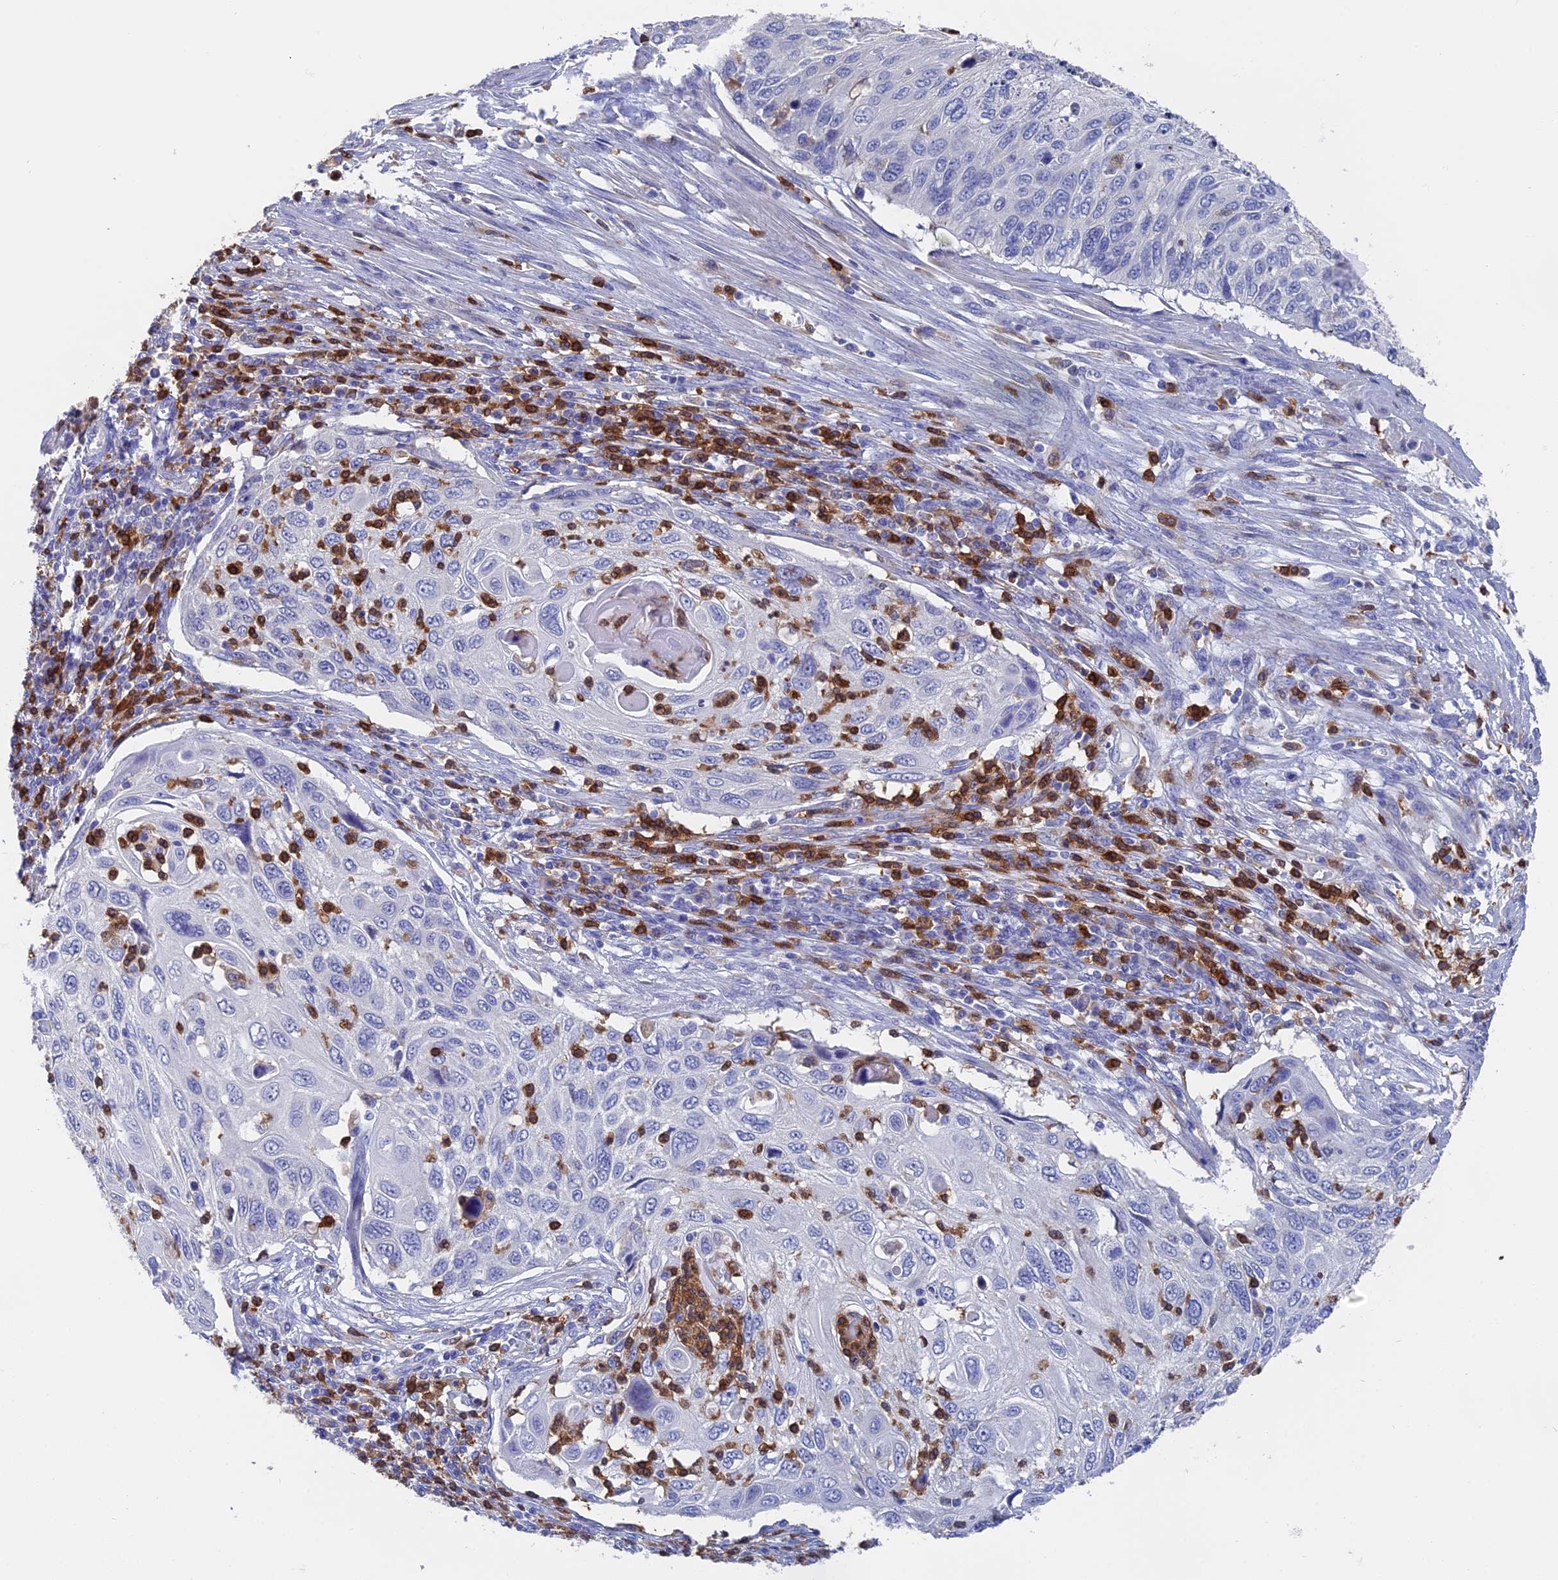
{"staining": {"intensity": "negative", "quantity": "none", "location": "none"}, "tissue": "cervical cancer", "cell_type": "Tumor cells", "image_type": "cancer", "snomed": [{"axis": "morphology", "description": "Squamous cell carcinoma, NOS"}, {"axis": "topography", "description": "Cervix"}], "caption": "This is an IHC micrograph of human cervical cancer (squamous cell carcinoma). There is no expression in tumor cells.", "gene": "NCF4", "patient": {"sex": "female", "age": 70}}